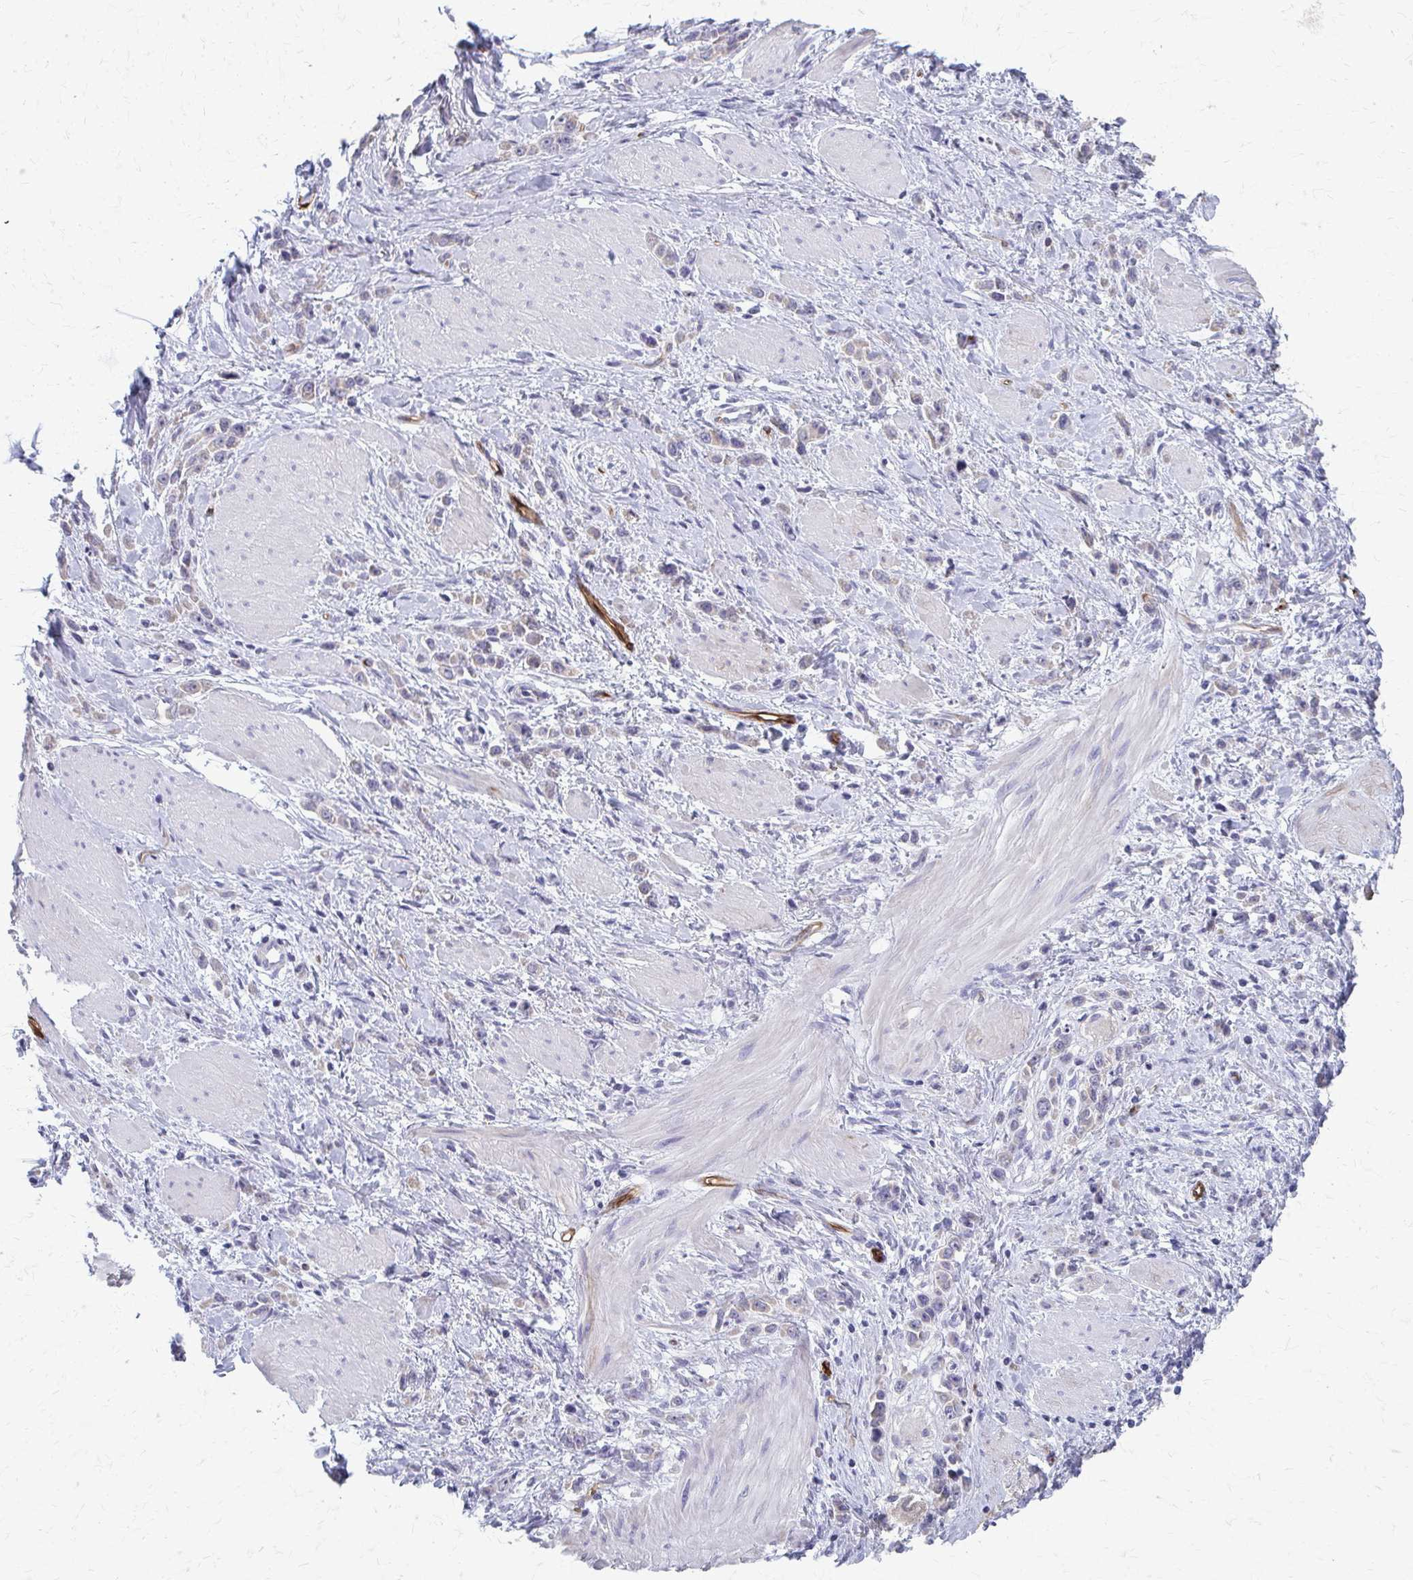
{"staining": {"intensity": "negative", "quantity": "none", "location": "none"}, "tissue": "stomach cancer", "cell_type": "Tumor cells", "image_type": "cancer", "snomed": [{"axis": "morphology", "description": "Adenocarcinoma, NOS"}, {"axis": "topography", "description": "Stomach"}], "caption": "This is an IHC image of human stomach adenocarcinoma. There is no expression in tumor cells.", "gene": "ADIPOQ", "patient": {"sex": "male", "age": 47}}